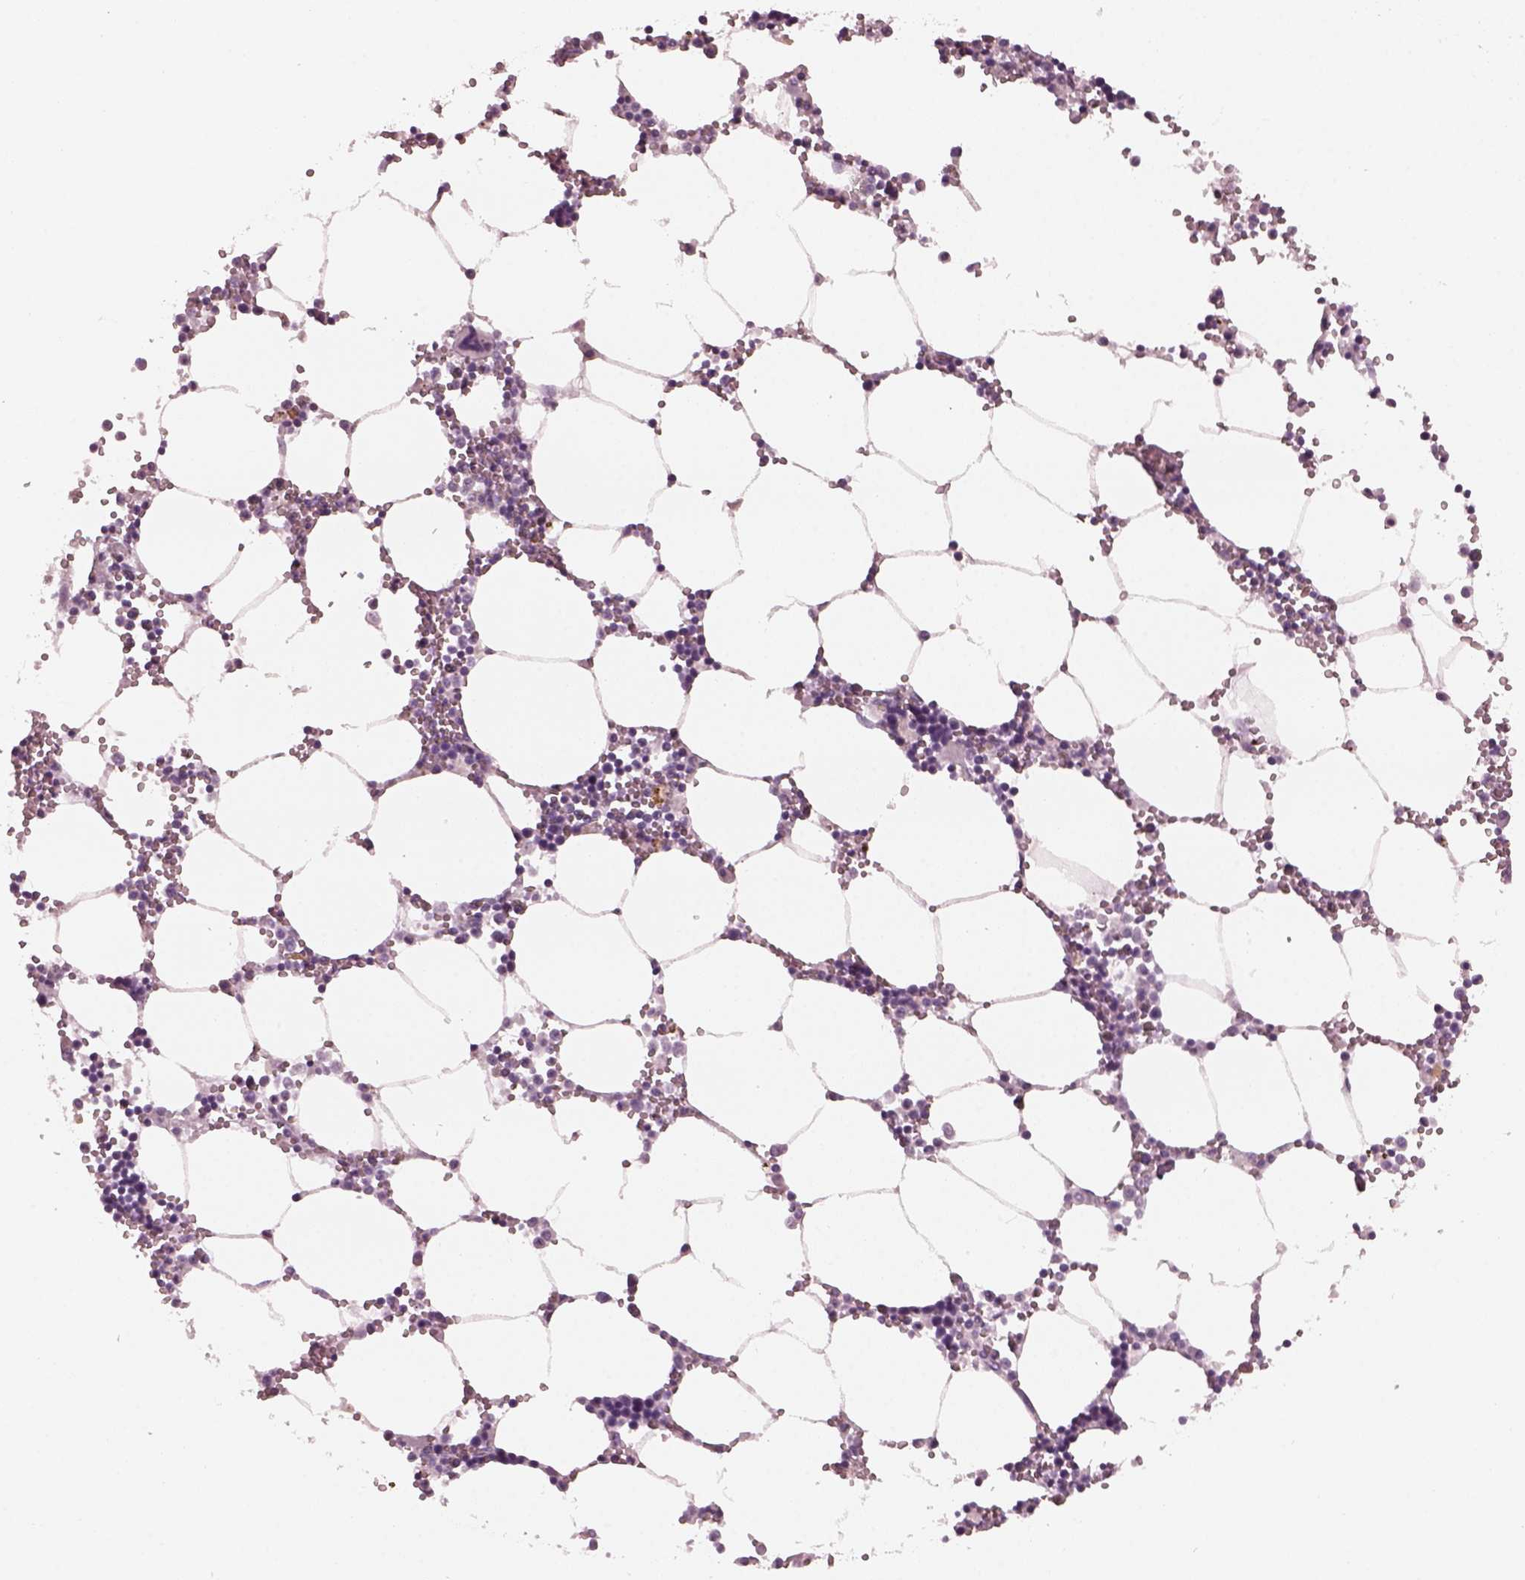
{"staining": {"intensity": "negative", "quantity": "none", "location": "none"}, "tissue": "bone marrow", "cell_type": "Hematopoietic cells", "image_type": "normal", "snomed": [{"axis": "morphology", "description": "Normal tissue, NOS"}, {"axis": "topography", "description": "Bone marrow"}], "caption": "Hematopoietic cells show no significant staining in benign bone marrow. Nuclei are stained in blue.", "gene": "C2orf81", "patient": {"sex": "male", "age": 54}}